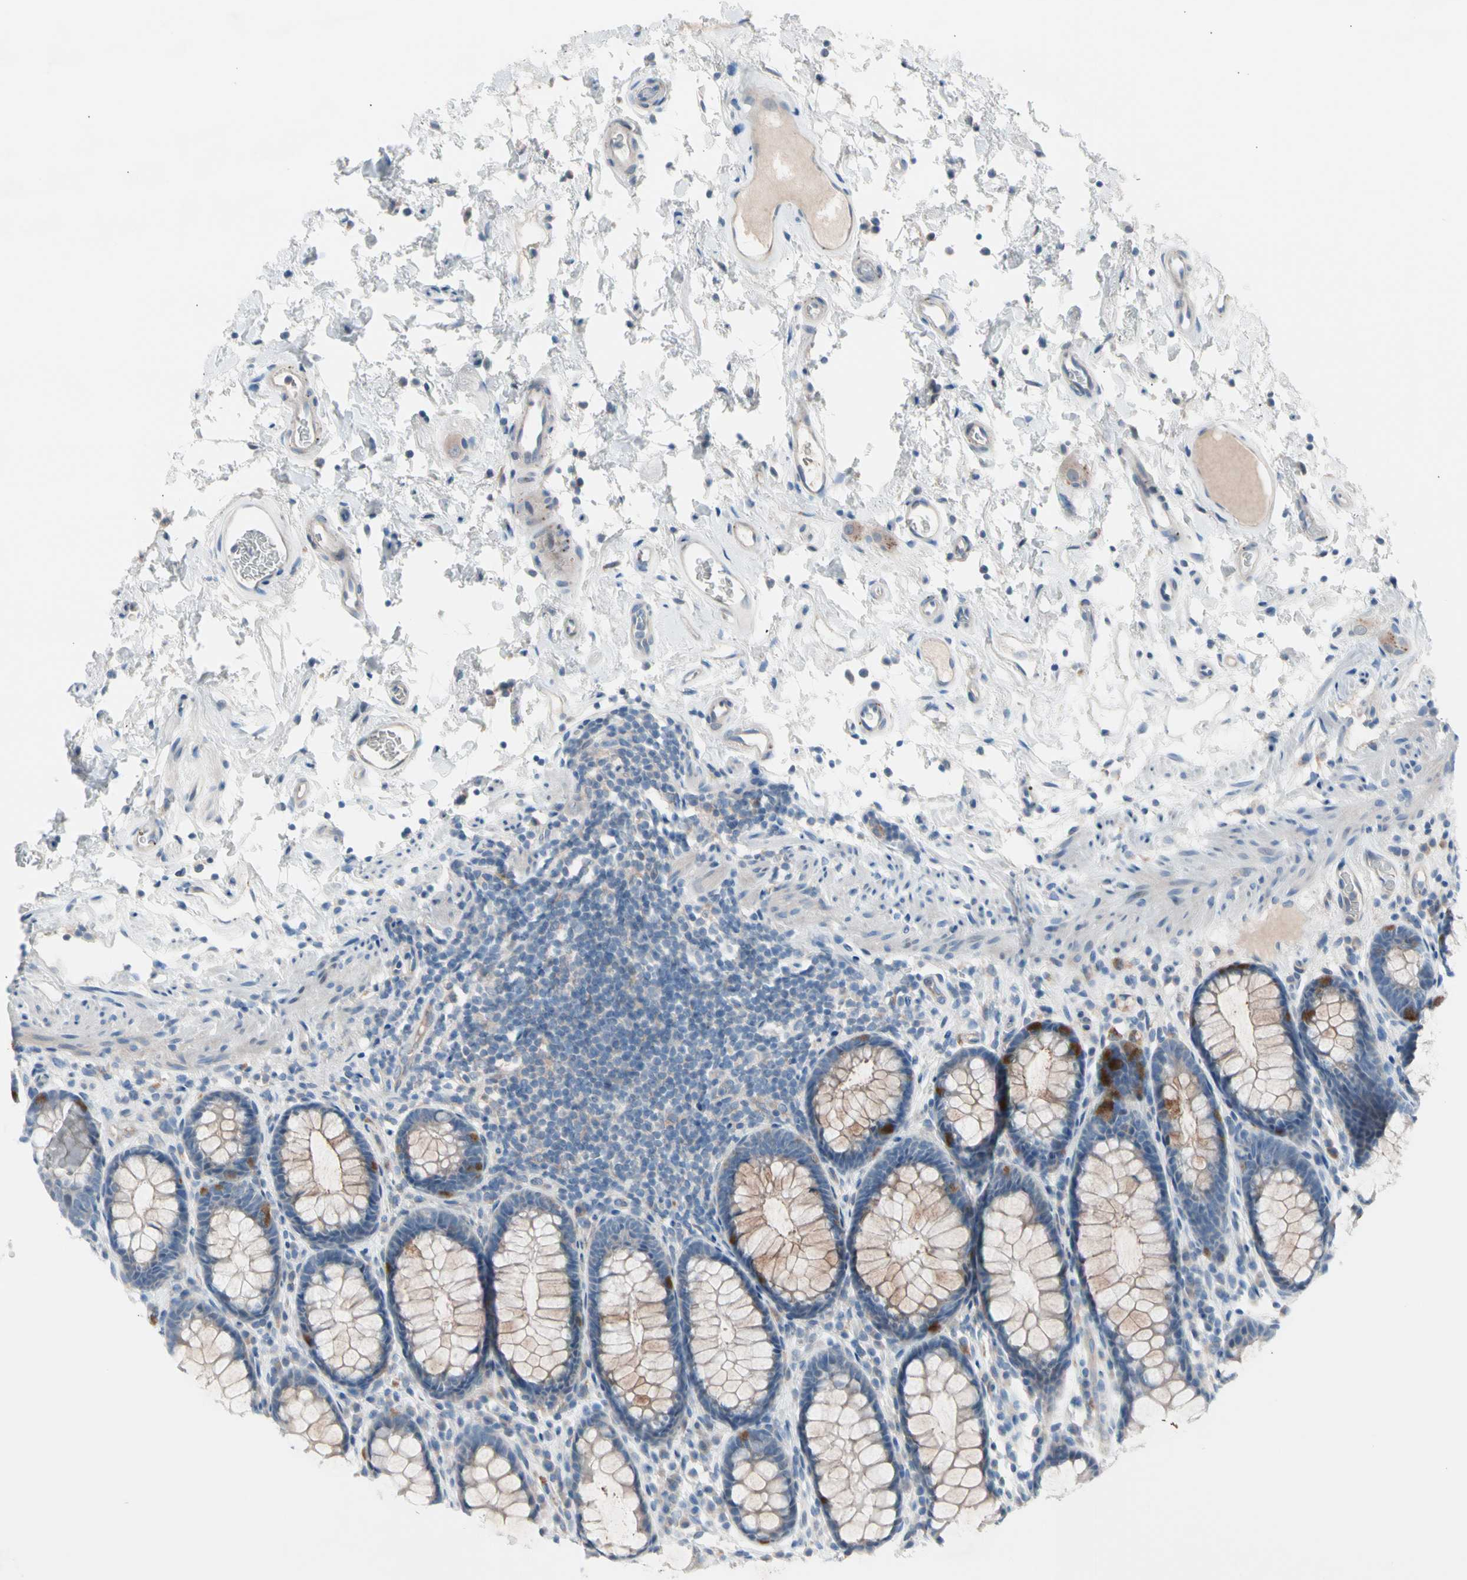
{"staining": {"intensity": "moderate", "quantity": "<25%", "location": "cytoplasmic/membranous"}, "tissue": "rectum", "cell_type": "Glandular cells", "image_type": "normal", "snomed": [{"axis": "morphology", "description": "Normal tissue, NOS"}, {"axis": "topography", "description": "Rectum"}], "caption": "Protein analysis of unremarkable rectum exhibits moderate cytoplasmic/membranous expression in approximately <25% of glandular cells. The staining was performed using DAB (3,3'-diaminobenzidine), with brown indicating positive protein expression. Nuclei are stained blue with hematoxylin.", "gene": "CASQ1", "patient": {"sex": "male", "age": 92}}